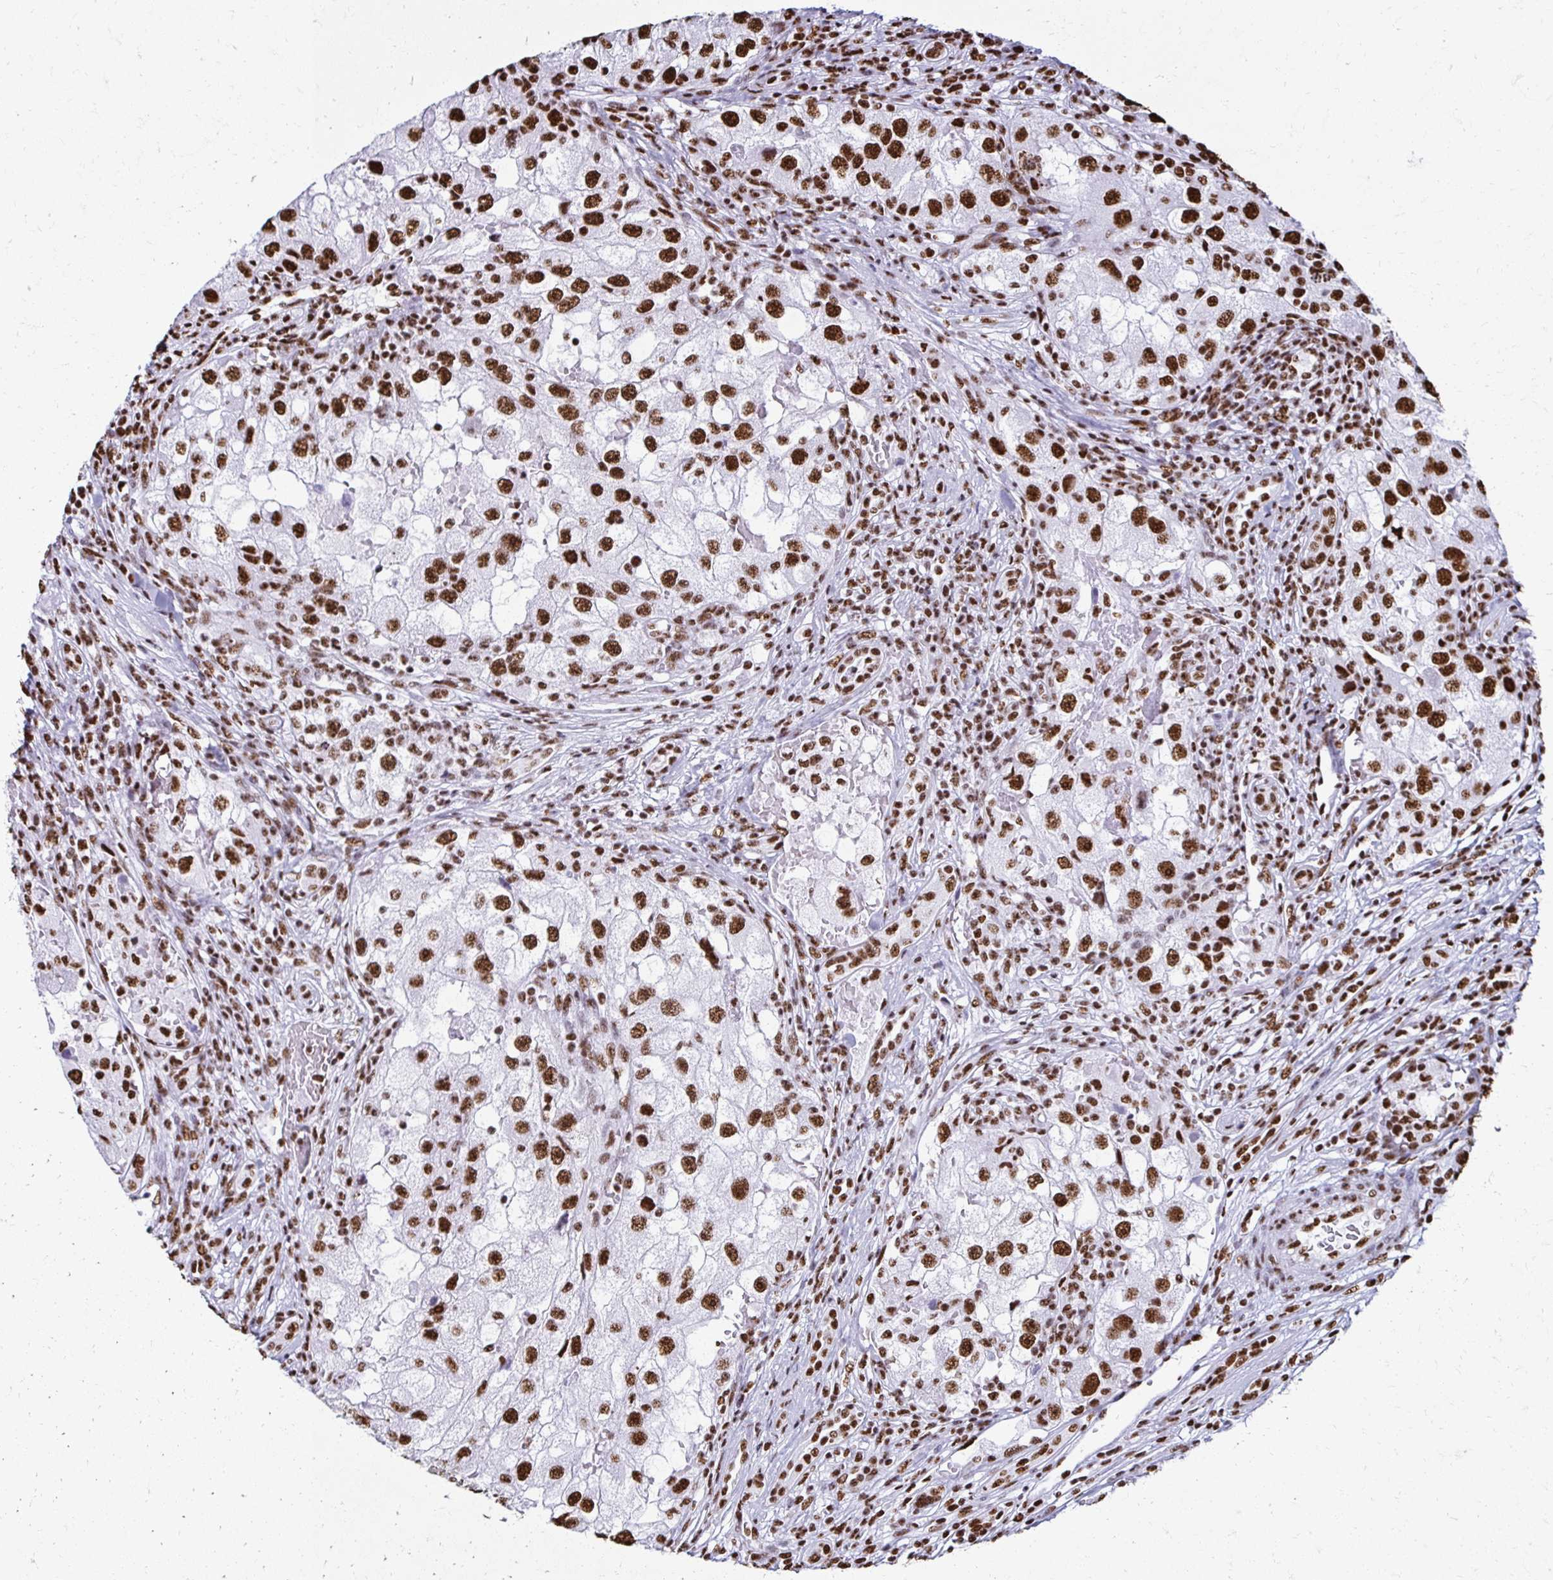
{"staining": {"intensity": "strong", "quantity": ">75%", "location": "nuclear"}, "tissue": "renal cancer", "cell_type": "Tumor cells", "image_type": "cancer", "snomed": [{"axis": "morphology", "description": "Adenocarcinoma, NOS"}, {"axis": "topography", "description": "Kidney"}], "caption": "Immunohistochemistry histopathology image of human renal cancer stained for a protein (brown), which reveals high levels of strong nuclear expression in approximately >75% of tumor cells.", "gene": "NONO", "patient": {"sex": "male", "age": 63}}